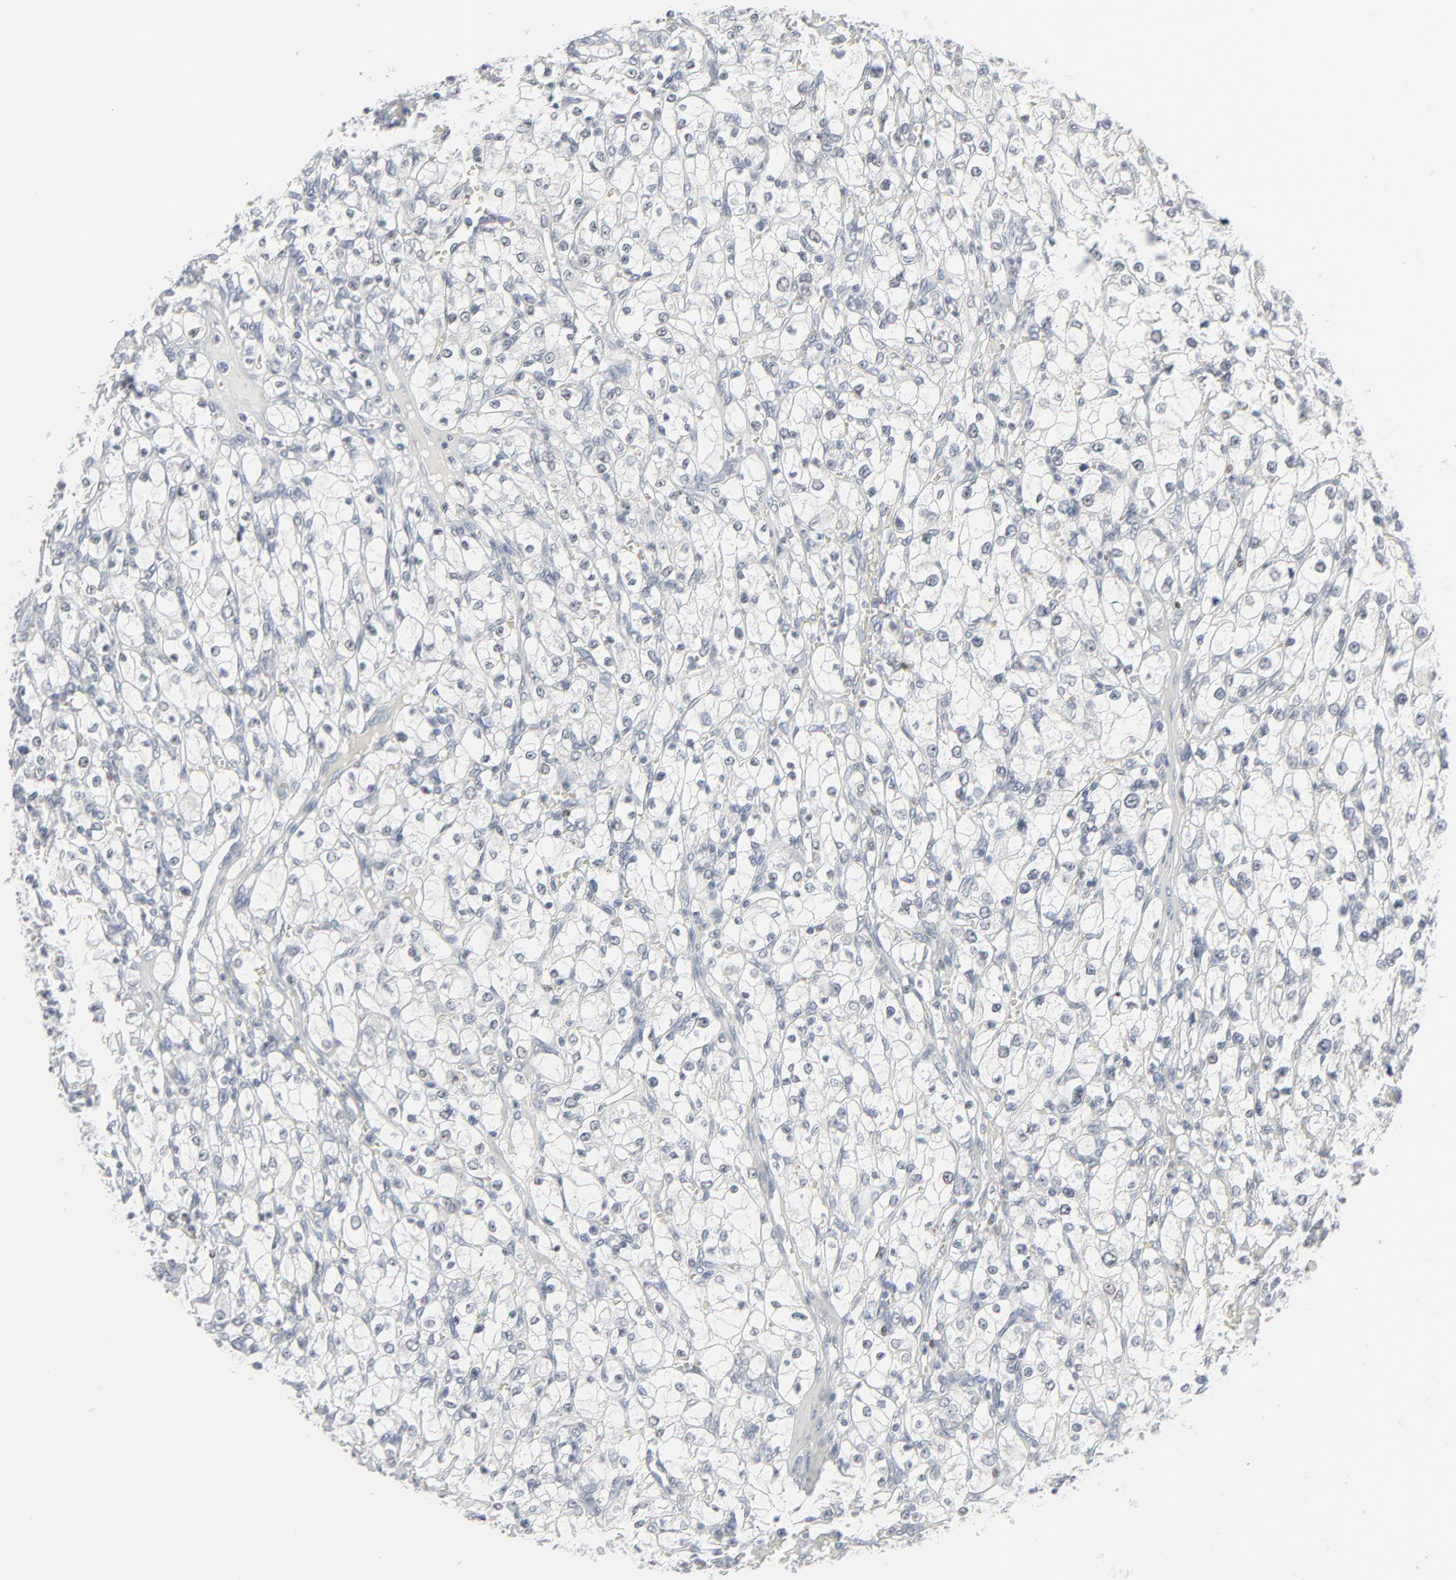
{"staining": {"intensity": "negative", "quantity": "none", "location": "none"}, "tissue": "renal cancer", "cell_type": "Tumor cells", "image_type": "cancer", "snomed": [{"axis": "morphology", "description": "Adenocarcinoma, NOS"}, {"axis": "topography", "description": "Kidney"}], "caption": "Tumor cells show no significant positivity in renal adenocarcinoma.", "gene": "MITF", "patient": {"sex": "male", "age": 46}}